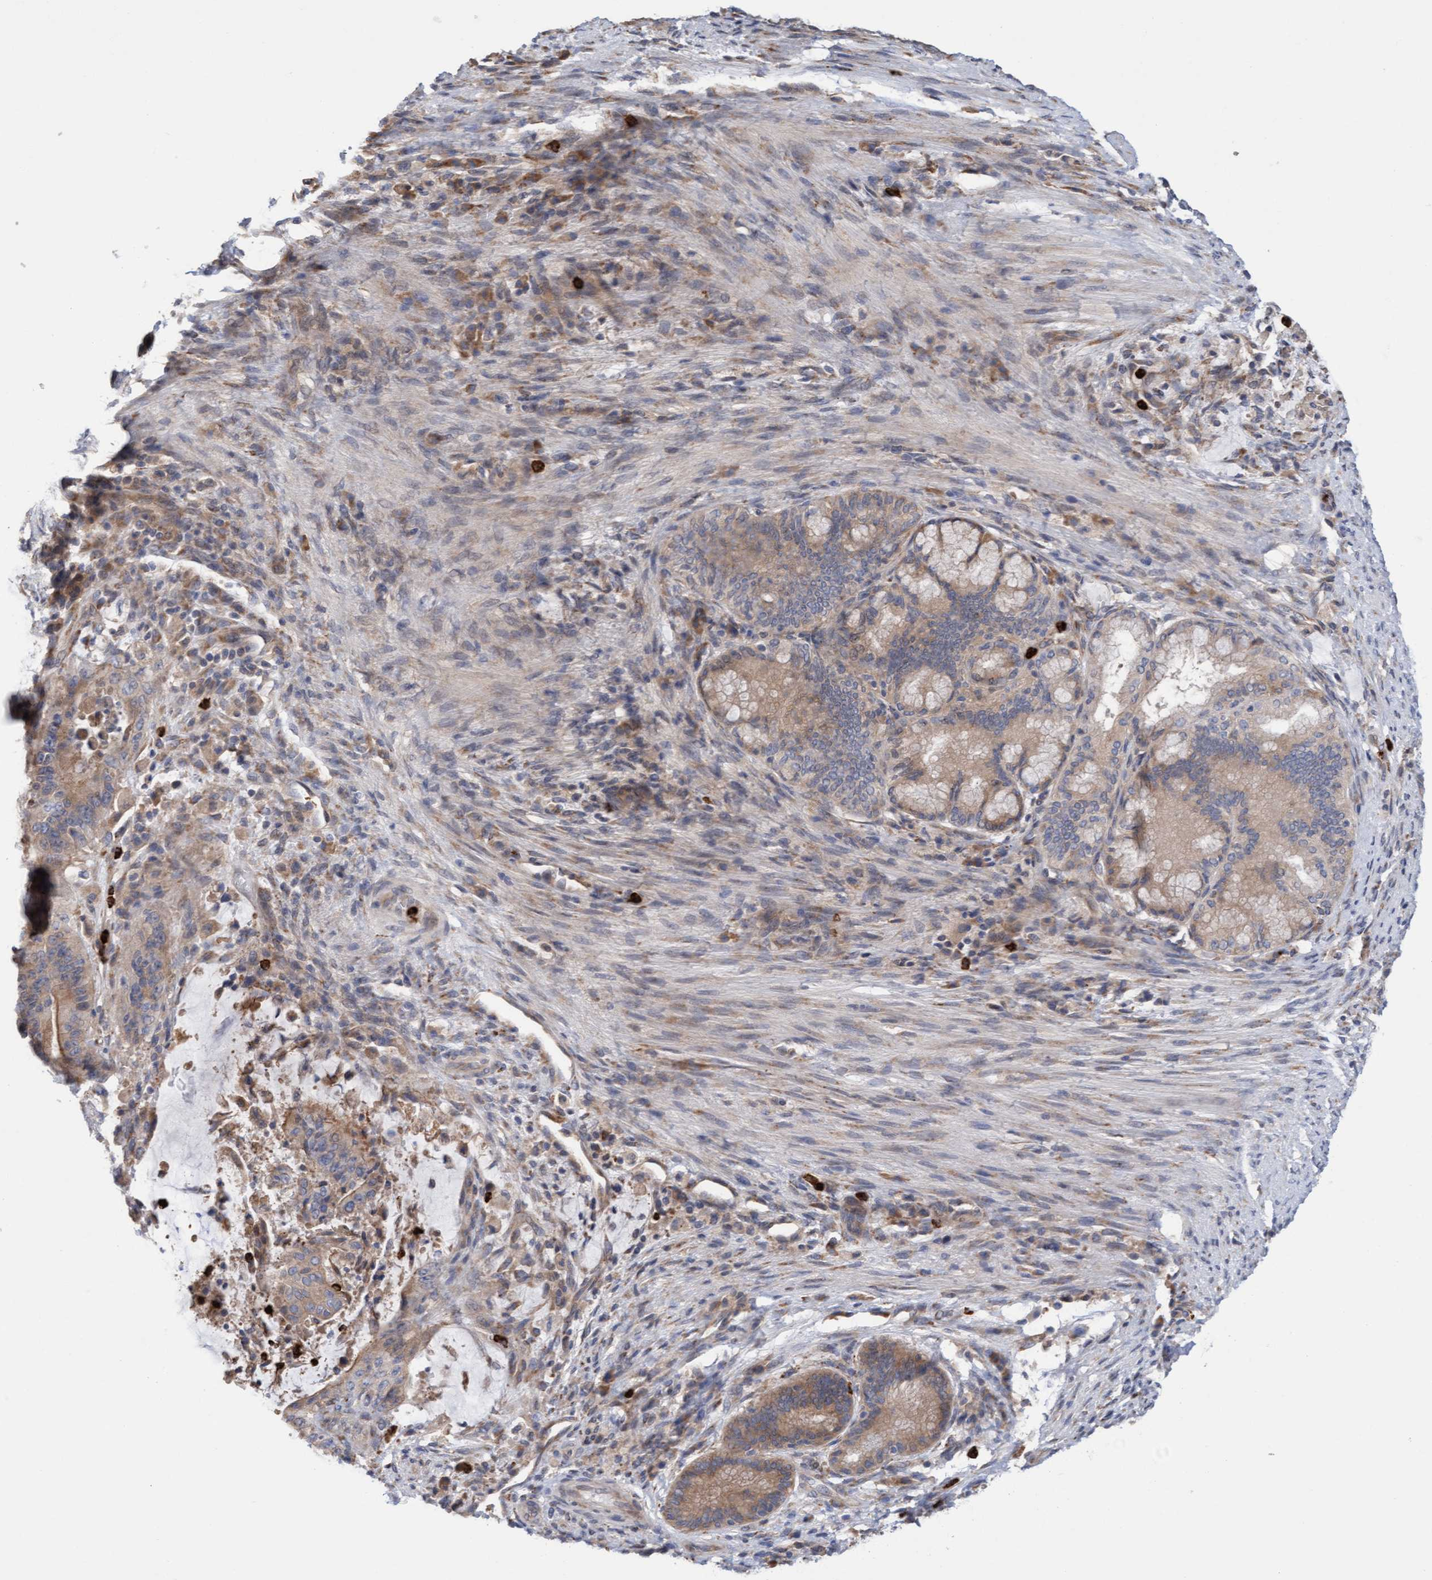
{"staining": {"intensity": "weak", "quantity": ">75%", "location": "cytoplasmic/membranous"}, "tissue": "liver cancer", "cell_type": "Tumor cells", "image_type": "cancer", "snomed": [{"axis": "morphology", "description": "Normal tissue, NOS"}, {"axis": "morphology", "description": "Cholangiocarcinoma"}, {"axis": "topography", "description": "Liver"}, {"axis": "topography", "description": "Peripheral nerve tissue"}], "caption": "Immunohistochemical staining of liver cancer exhibits low levels of weak cytoplasmic/membranous protein positivity in about >75% of tumor cells. Using DAB (brown) and hematoxylin (blue) stains, captured at high magnification using brightfield microscopy.", "gene": "MMP8", "patient": {"sex": "female", "age": 73}}